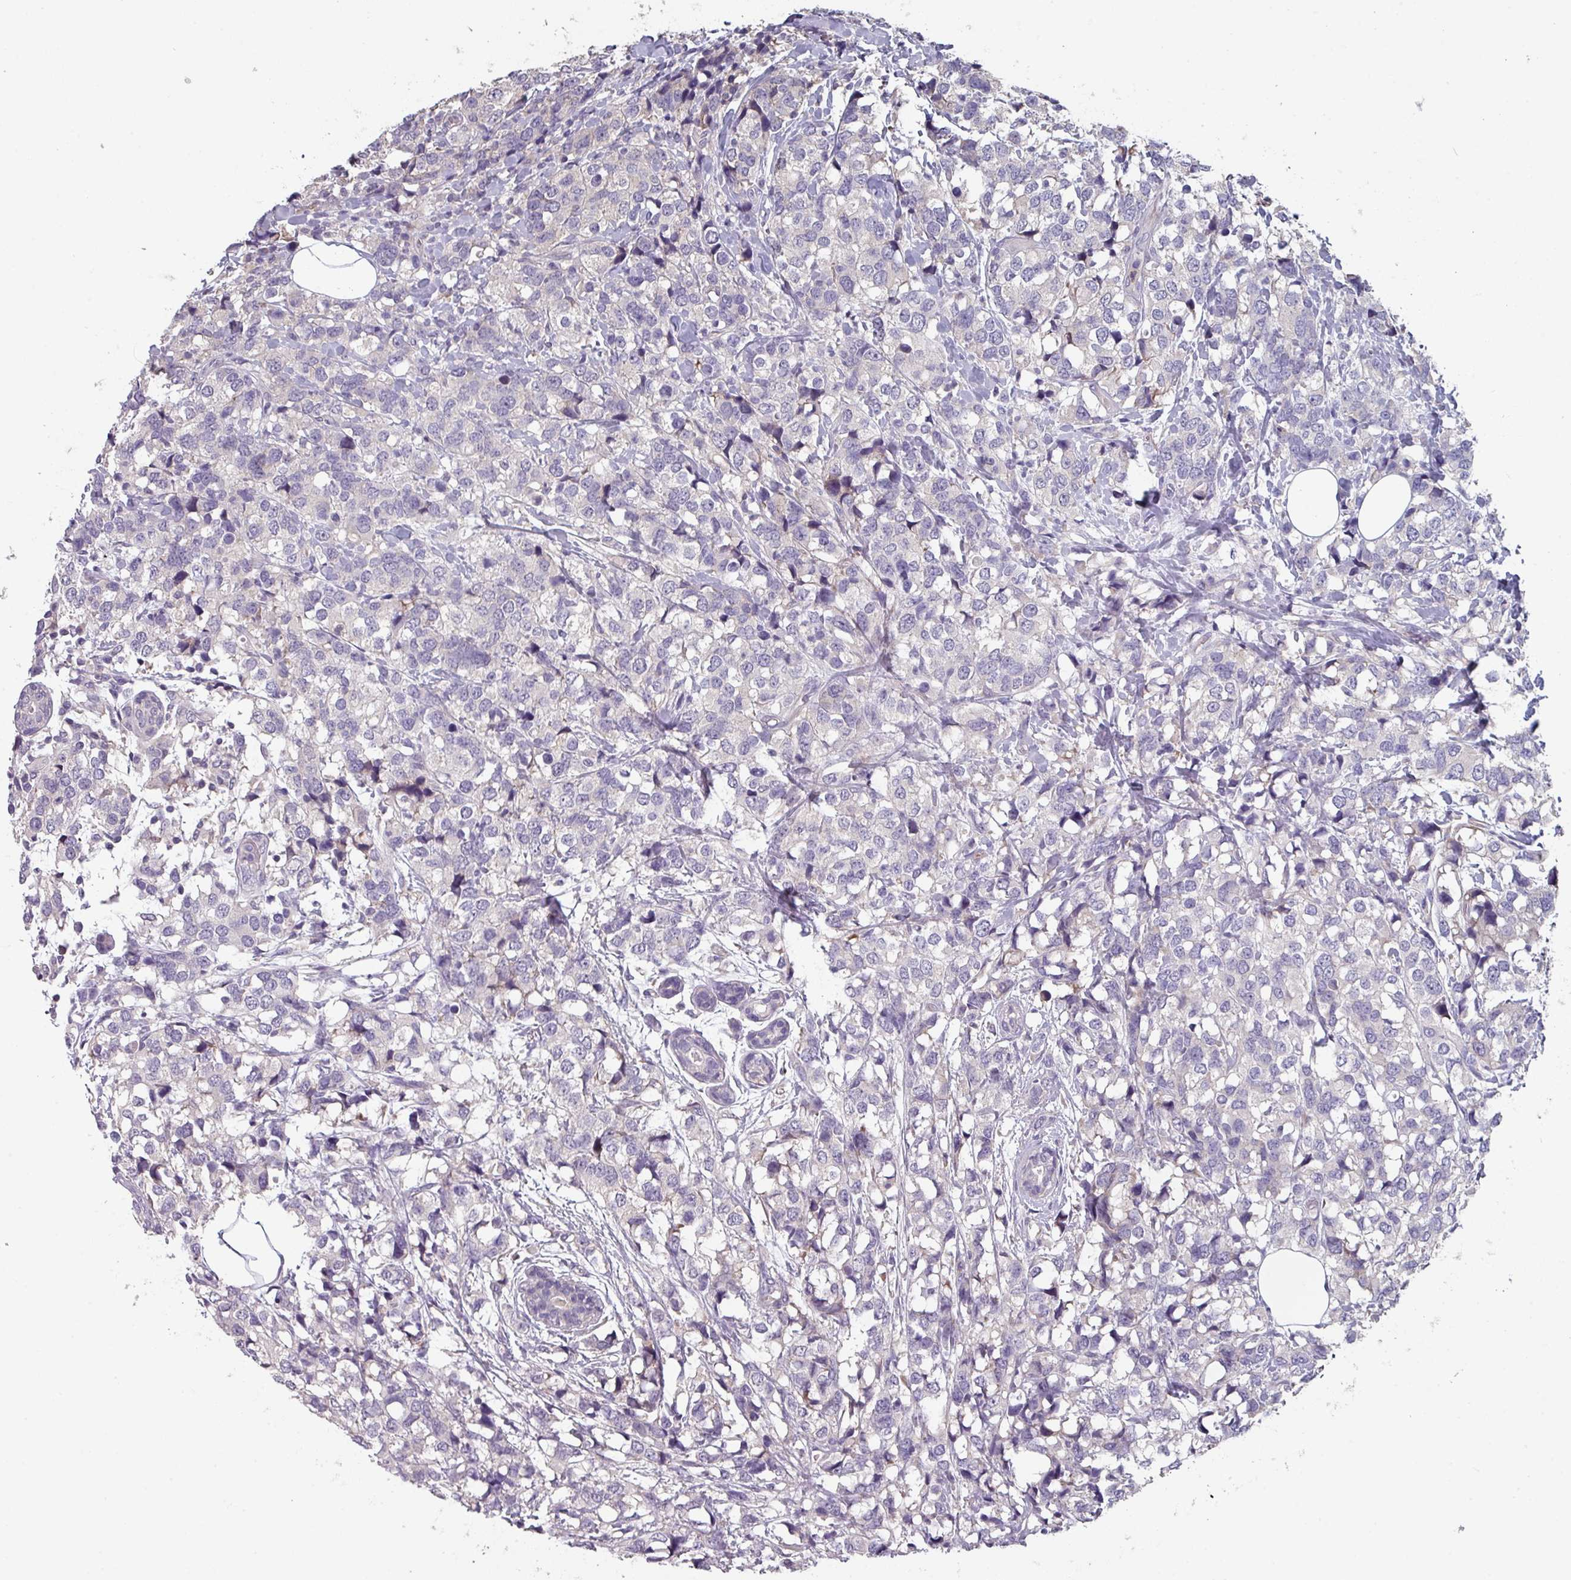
{"staining": {"intensity": "negative", "quantity": "none", "location": "none"}, "tissue": "breast cancer", "cell_type": "Tumor cells", "image_type": "cancer", "snomed": [{"axis": "morphology", "description": "Lobular carcinoma"}, {"axis": "topography", "description": "Breast"}], "caption": "Immunohistochemical staining of human breast lobular carcinoma reveals no significant positivity in tumor cells.", "gene": "PRAMEF8", "patient": {"sex": "female", "age": 59}}